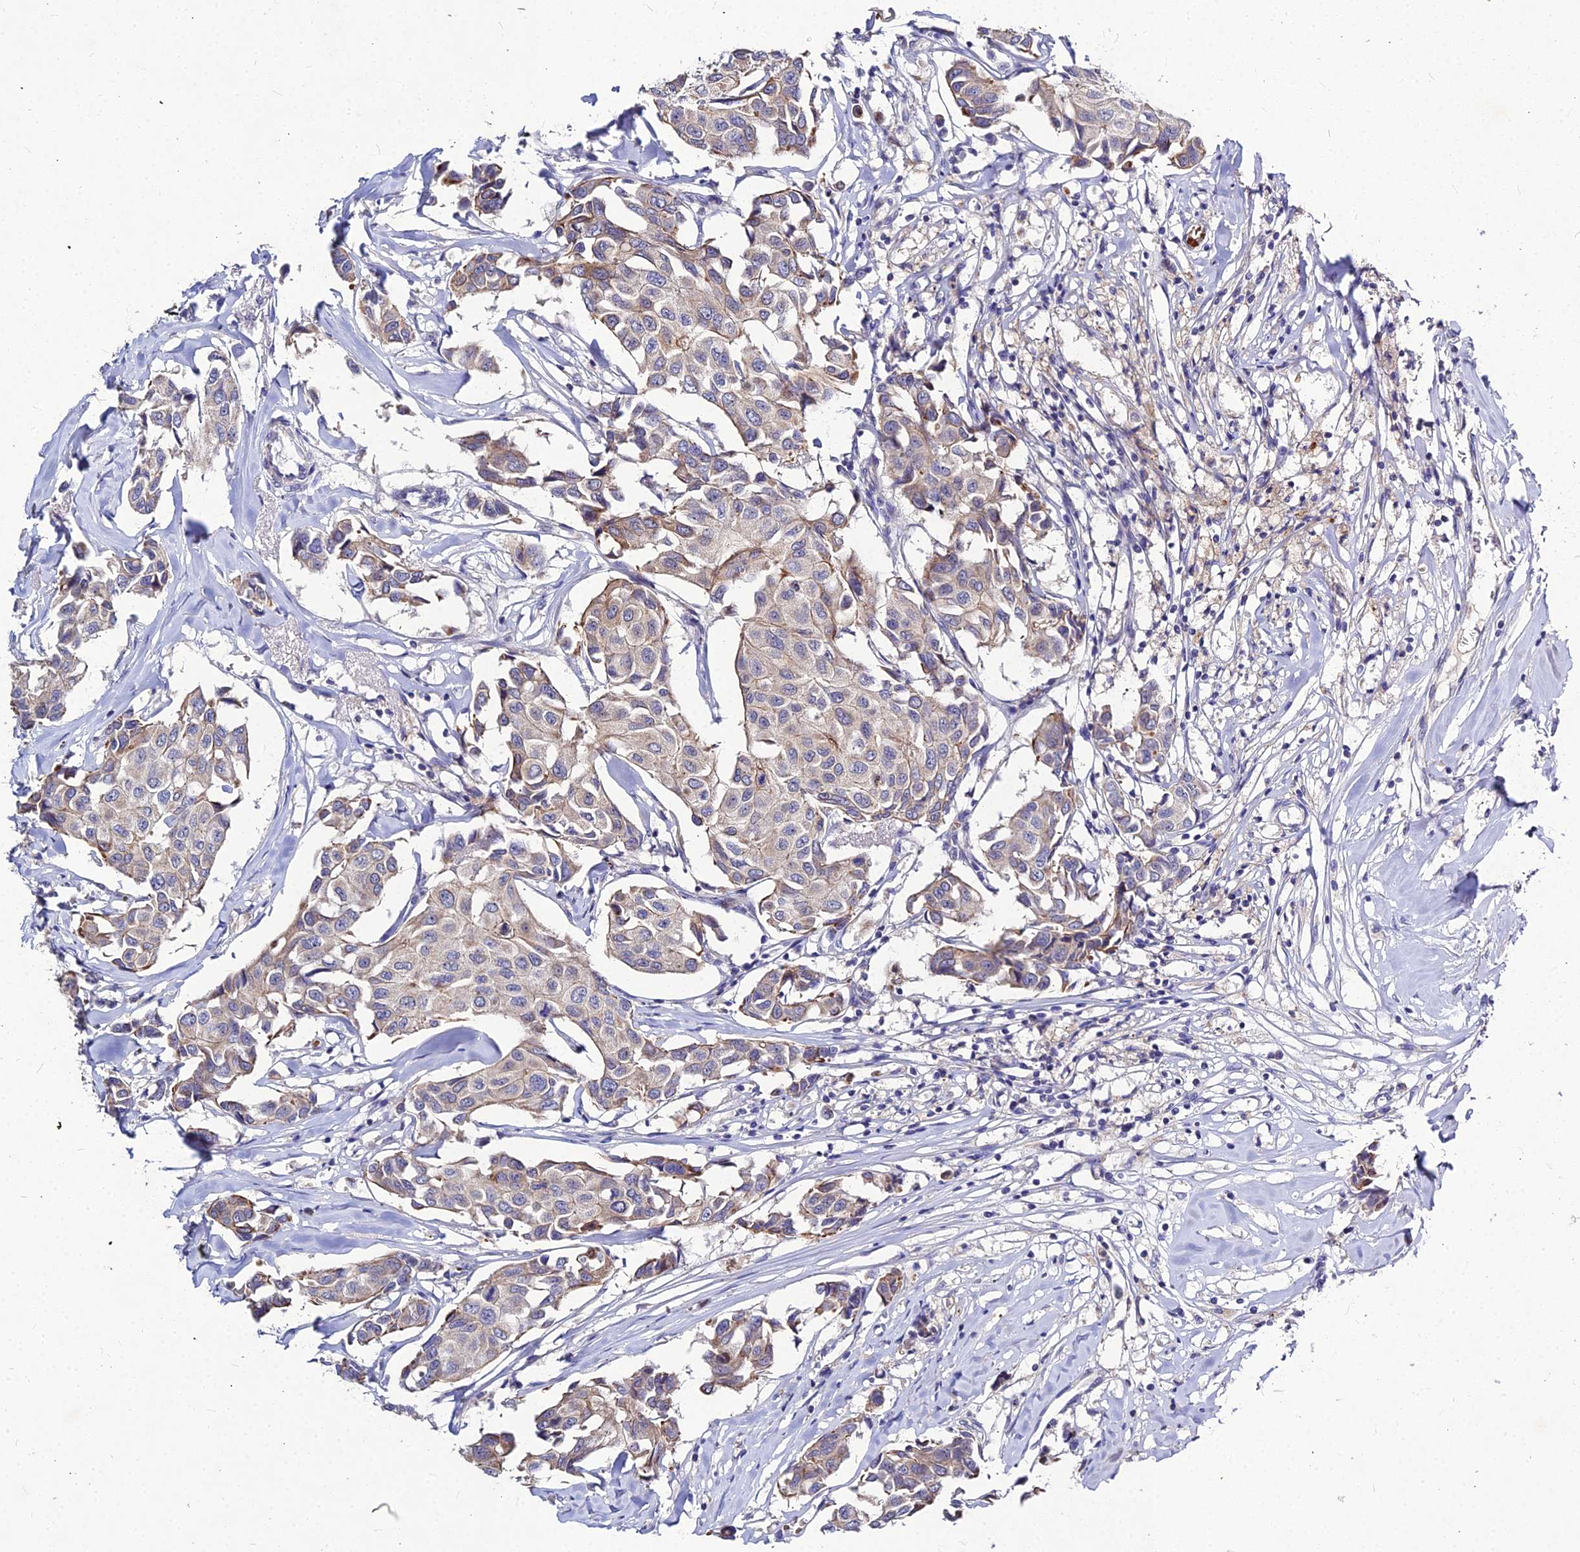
{"staining": {"intensity": "weak", "quantity": "<25%", "location": "cytoplasmic/membranous"}, "tissue": "breast cancer", "cell_type": "Tumor cells", "image_type": "cancer", "snomed": [{"axis": "morphology", "description": "Duct carcinoma"}, {"axis": "topography", "description": "Breast"}], "caption": "Histopathology image shows no significant protein positivity in tumor cells of intraductal carcinoma (breast).", "gene": "DMRTA1", "patient": {"sex": "female", "age": 80}}